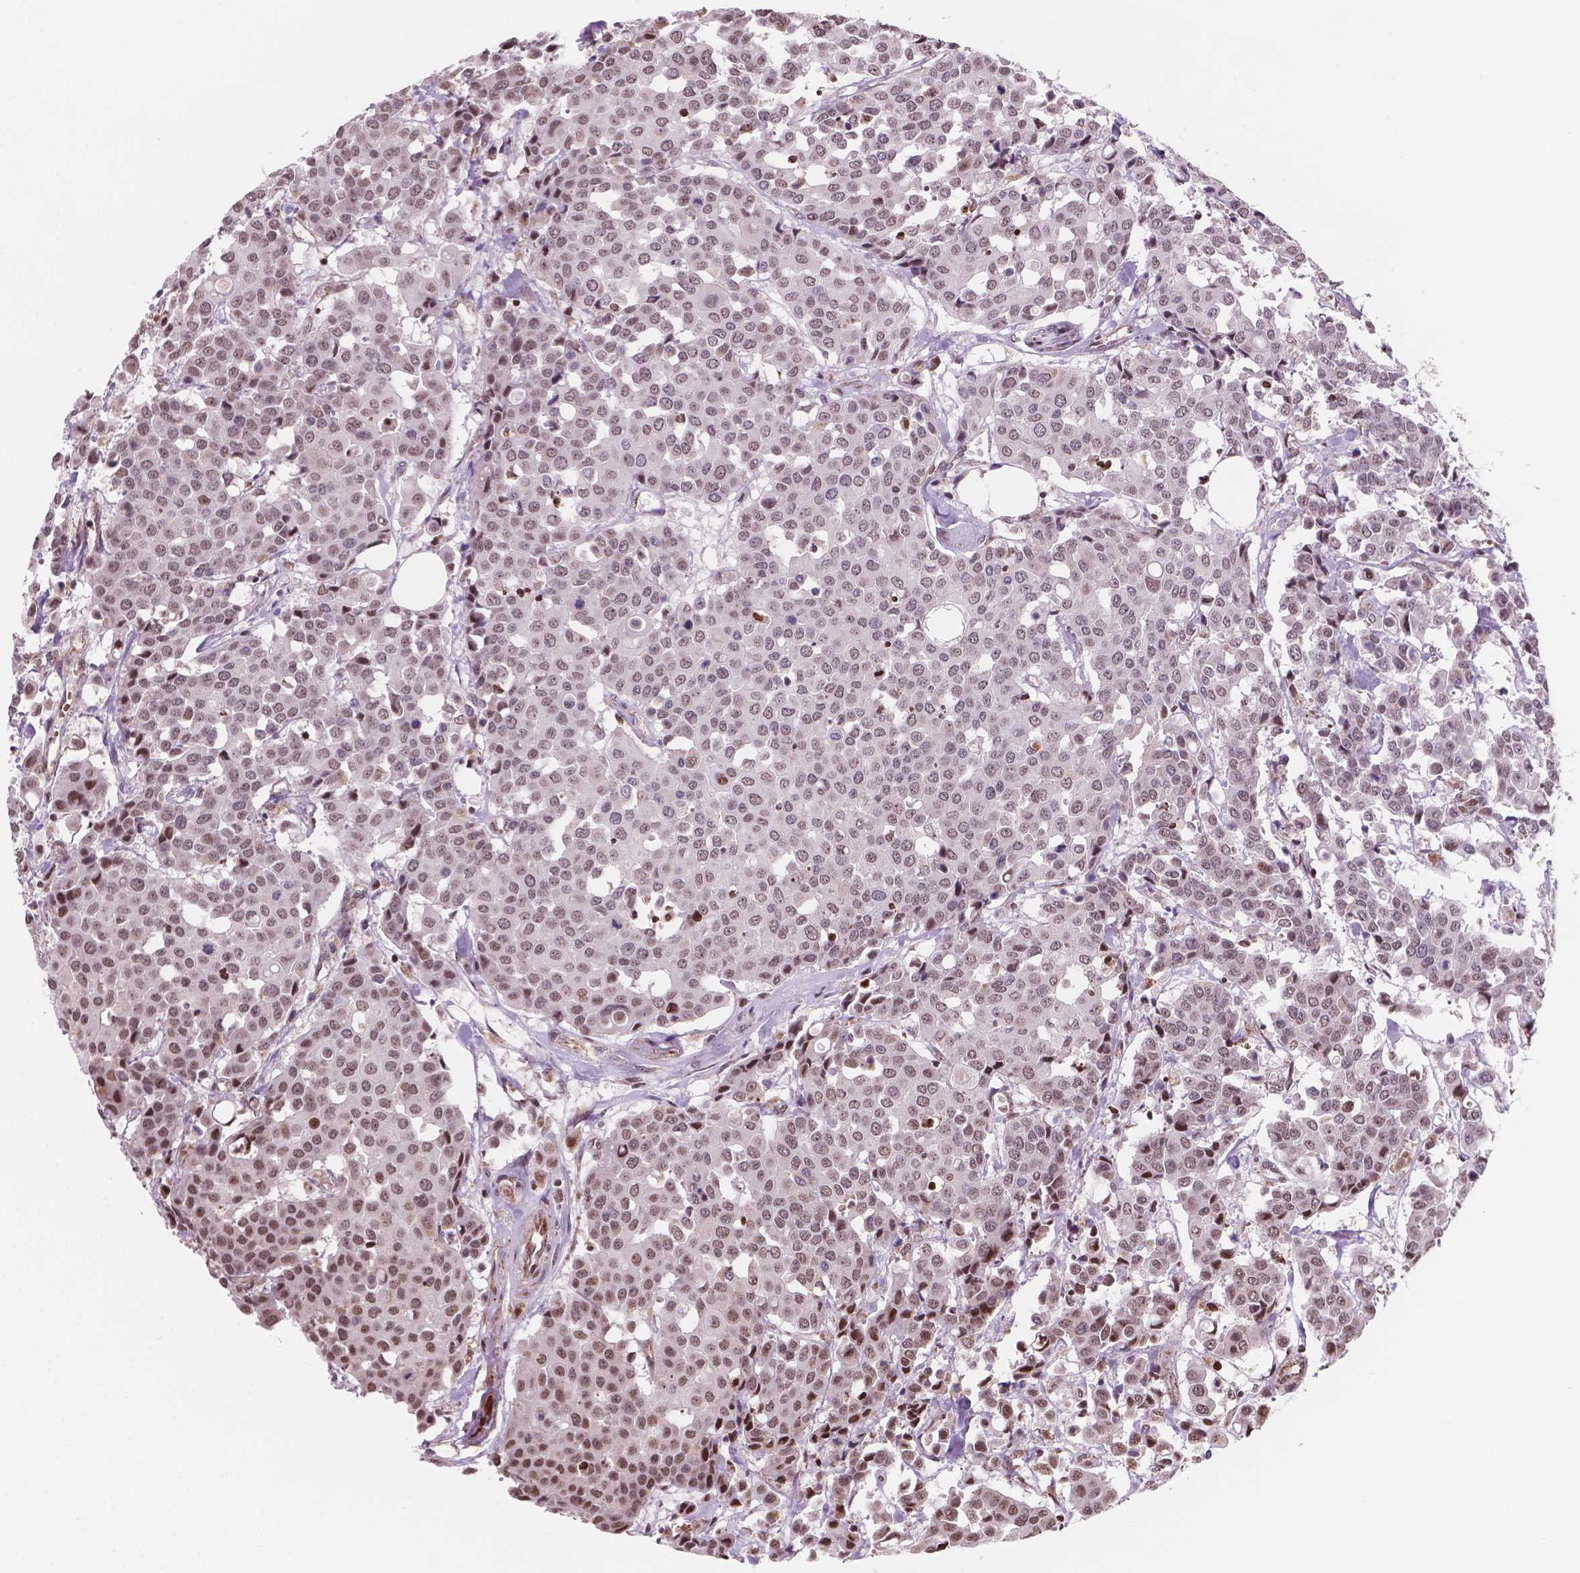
{"staining": {"intensity": "moderate", "quantity": ">75%", "location": "nuclear"}, "tissue": "carcinoid", "cell_type": "Tumor cells", "image_type": "cancer", "snomed": [{"axis": "morphology", "description": "Carcinoid, malignant, NOS"}, {"axis": "topography", "description": "Colon"}], "caption": "Brown immunohistochemical staining in human carcinoid demonstrates moderate nuclear expression in approximately >75% of tumor cells.", "gene": "NDUFA10", "patient": {"sex": "male", "age": 81}}